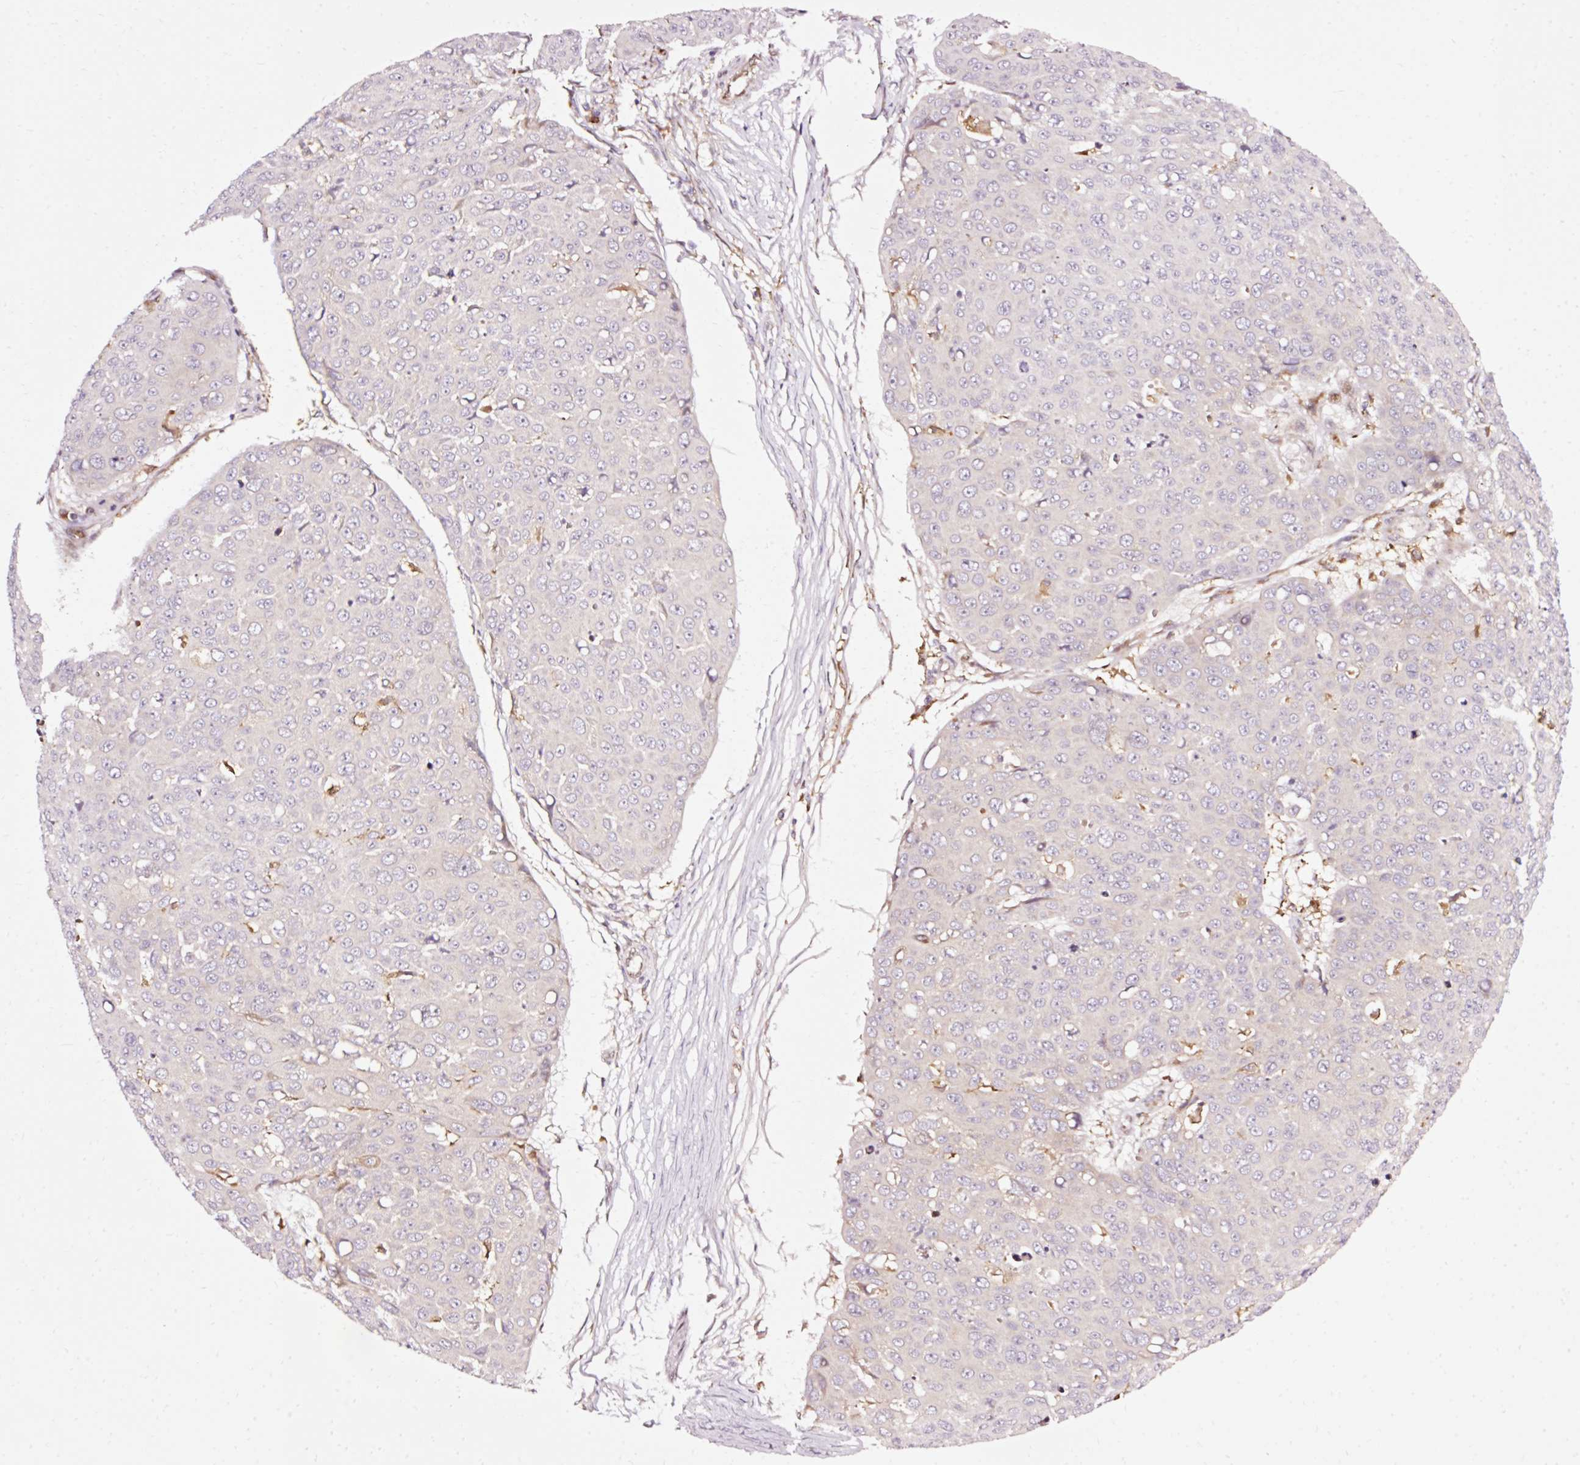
{"staining": {"intensity": "negative", "quantity": "none", "location": "none"}, "tissue": "skin cancer", "cell_type": "Tumor cells", "image_type": "cancer", "snomed": [{"axis": "morphology", "description": "Squamous cell carcinoma, NOS"}, {"axis": "topography", "description": "Skin"}], "caption": "Immunohistochemistry (IHC) of squamous cell carcinoma (skin) displays no positivity in tumor cells.", "gene": "NAPA", "patient": {"sex": "male", "age": 71}}